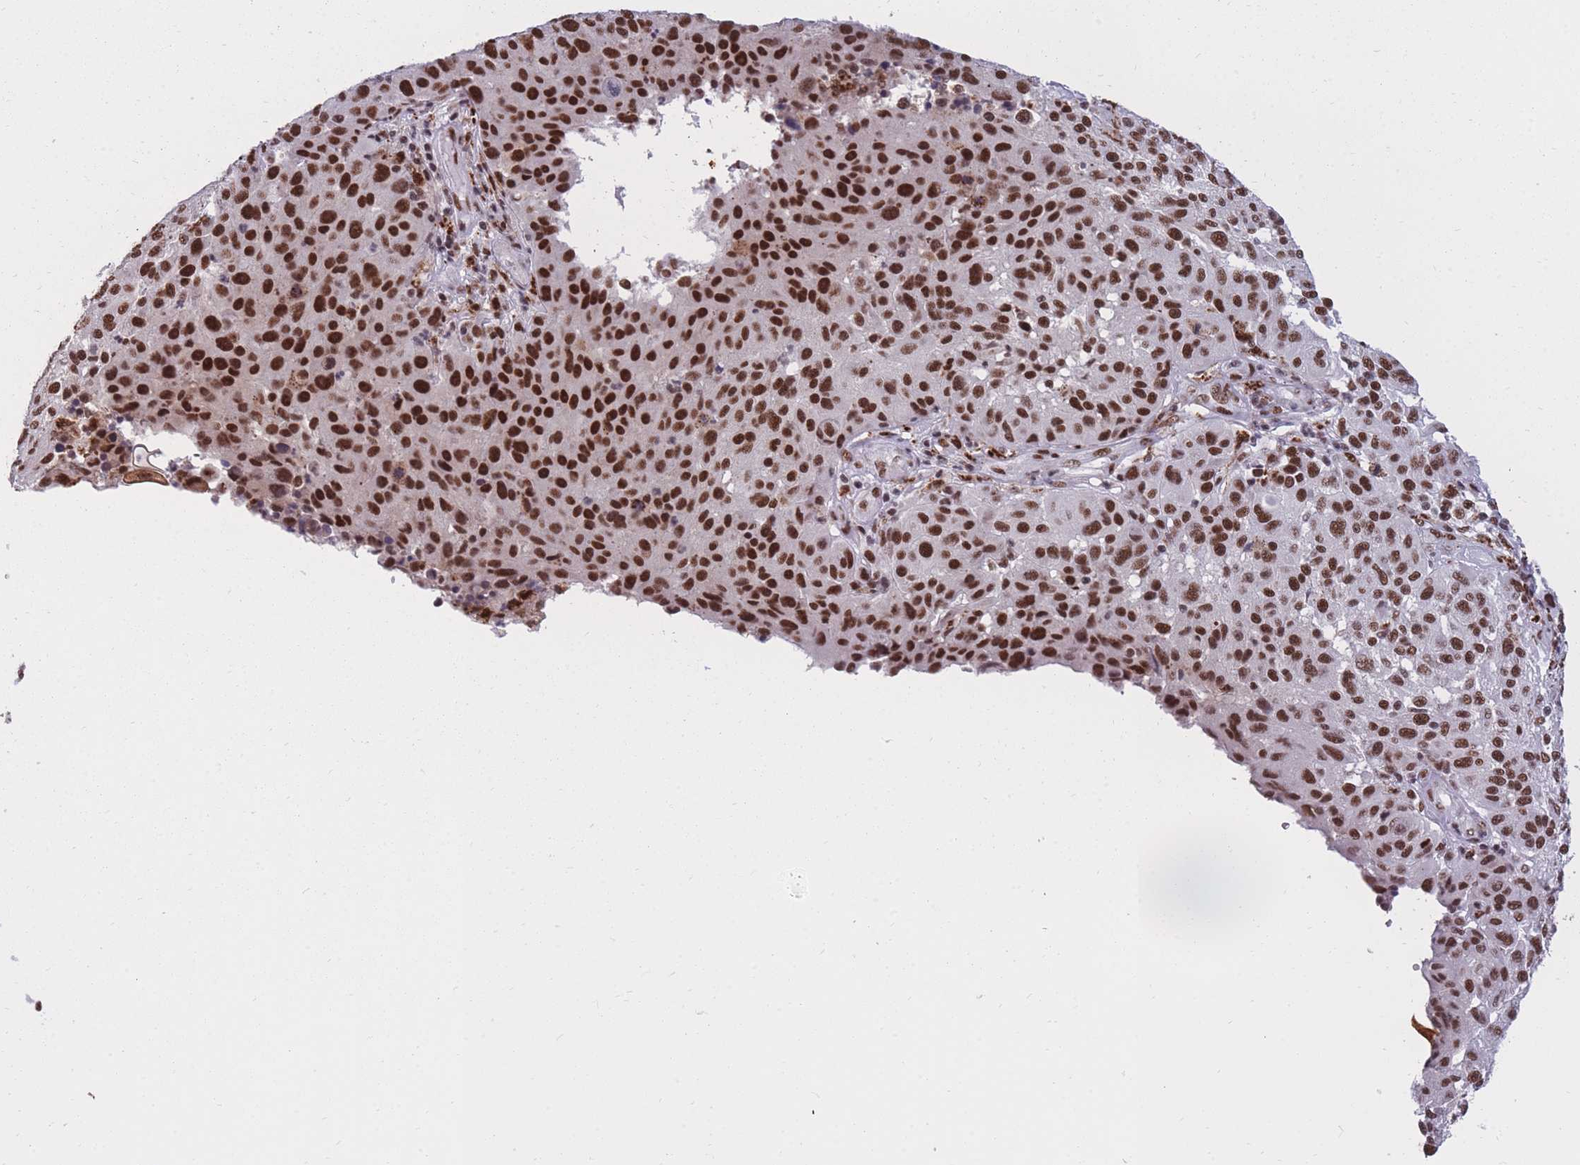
{"staining": {"intensity": "strong", "quantity": ">75%", "location": "nuclear"}, "tissue": "melanoma", "cell_type": "Tumor cells", "image_type": "cancer", "snomed": [{"axis": "morphology", "description": "Malignant melanoma, NOS"}, {"axis": "topography", "description": "Skin"}], "caption": "Protein staining of malignant melanoma tissue reveals strong nuclear expression in about >75% of tumor cells.", "gene": "PRPF19", "patient": {"sex": "male", "age": 53}}